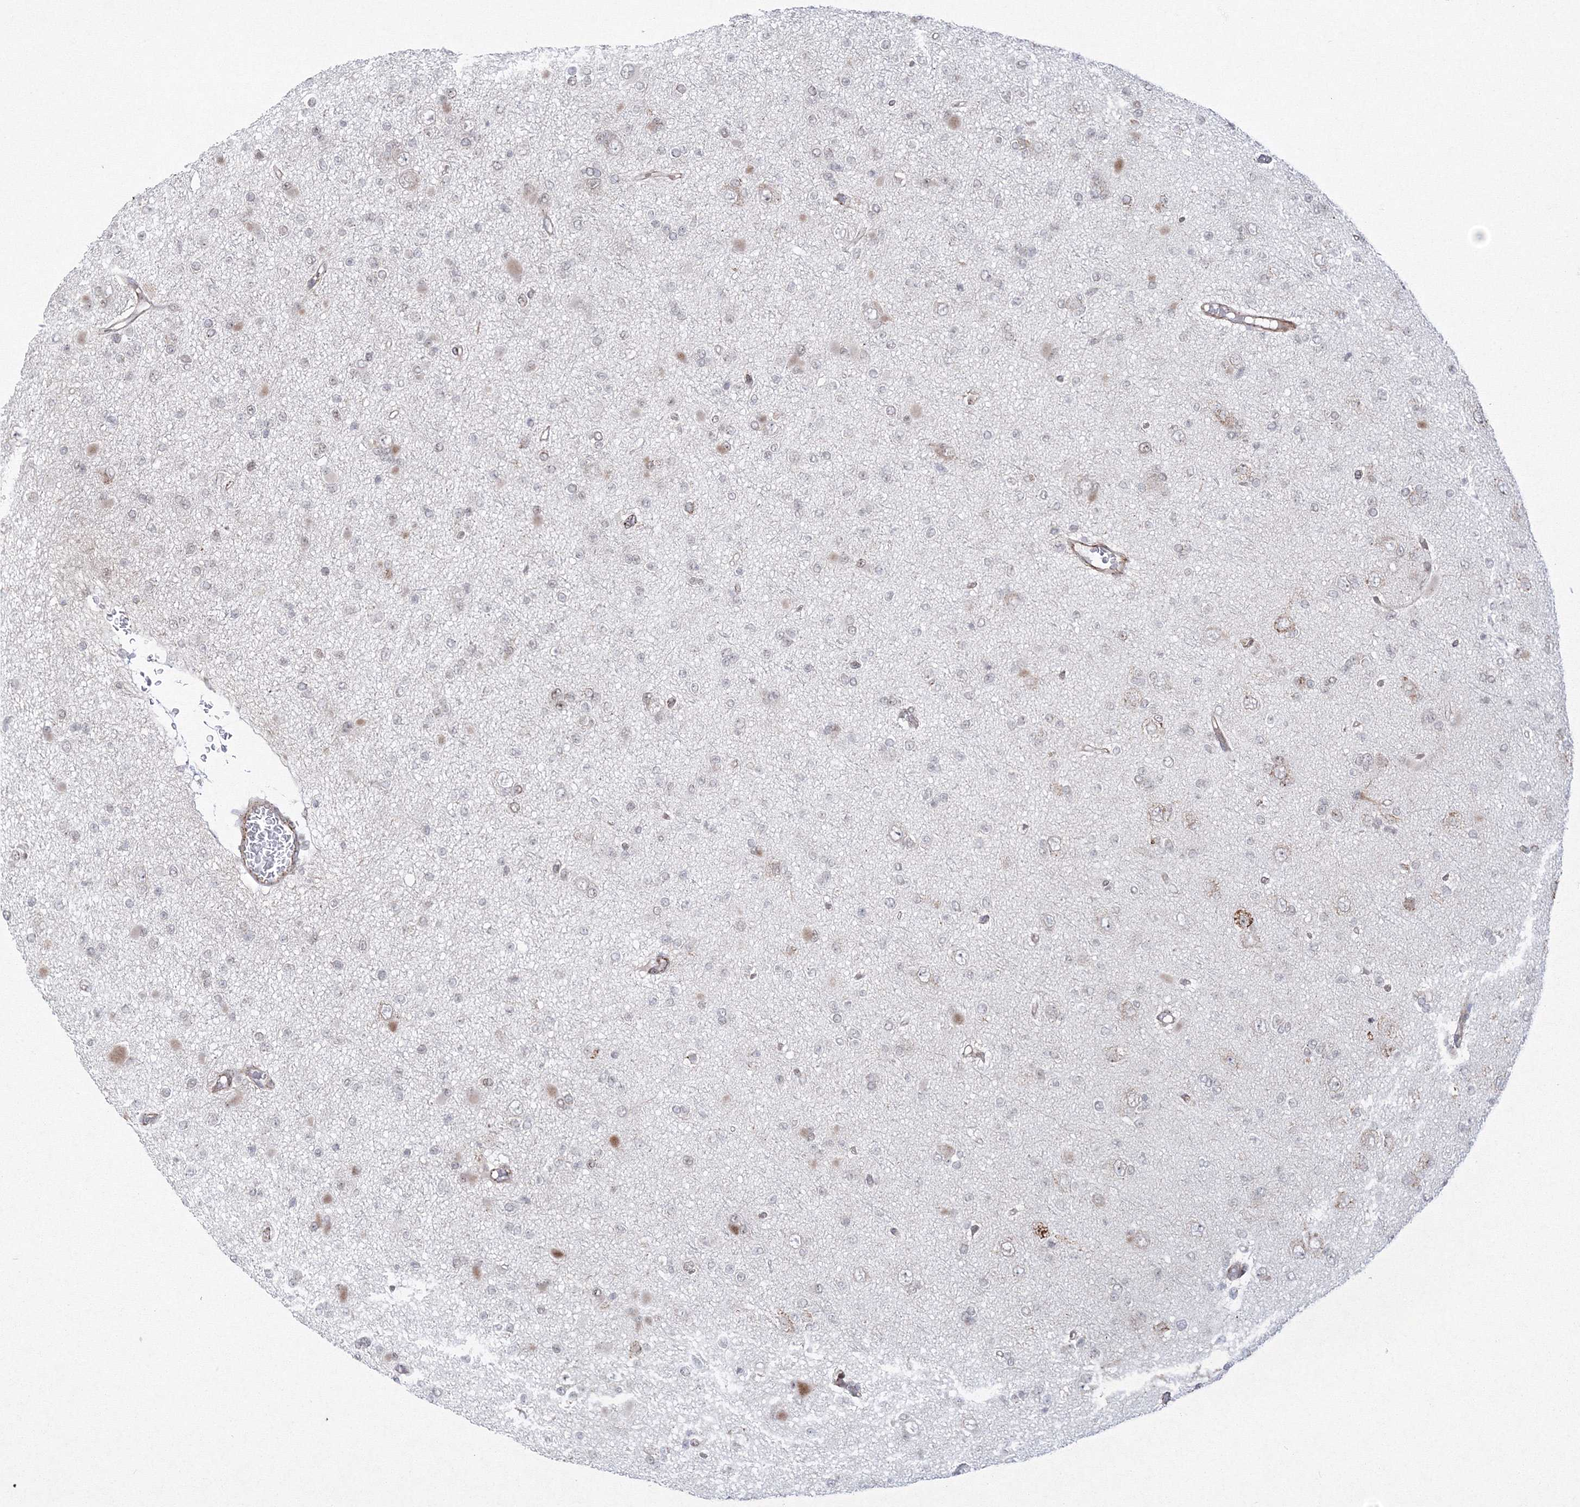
{"staining": {"intensity": "negative", "quantity": "none", "location": "none"}, "tissue": "glioma", "cell_type": "Tumor cells", "image_type": "cancer", "snomed": [{"axis": "morphology", "description": "Glioma, malignant, Low grade"}, {"axis": "topography", "description": "Brain"}], "caption": "This photomicrograph is of glioma stained with immunohistochemistry (IHC) to label a protein in brown with the nuclei are counter-stained blue. There is no staining in tumor cells.", "gene": "EFCAB12", "patient": {"sex": "female", "age": 22}}